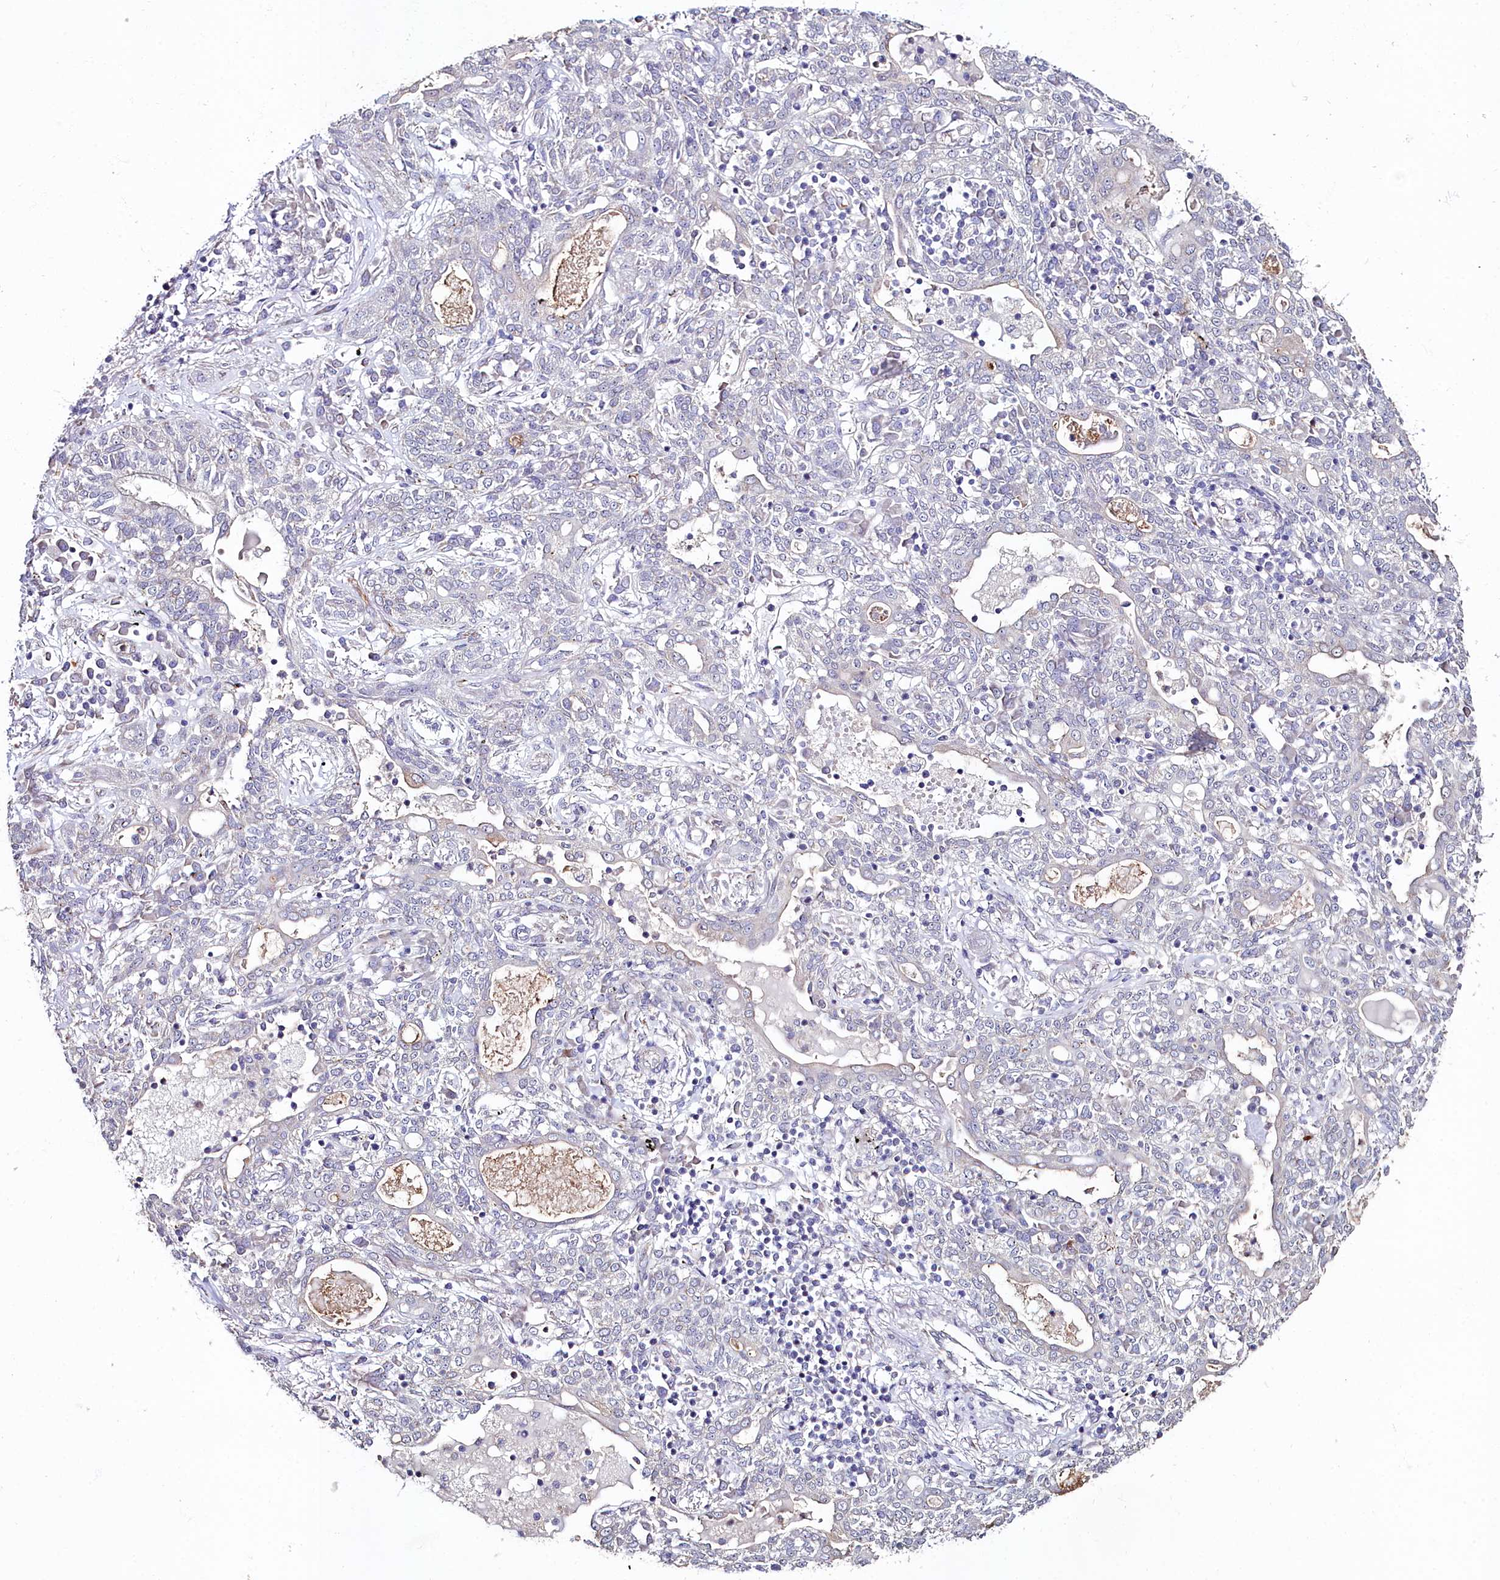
{"staining": {"intensity": "negative", "quantity": "none", "location": "none"}, "tissue": "lung cancer", "cell_type": "Tumor cells", "image_type": "cancer", "snomed": [{"axis": "morphology", "description": "Squamous cell carcinoma, NOS"}, {"axis": "topography", "description": "Lung"}], "caption": "Immunohistochemical staining of lung cancer (squamous cell carcinoma) reveals no significant expression in tumor cells. (Immunohistochemistry, brightfield microscopy, high magnification).", "gene": "C4orf19", "patient": {"sex": "female", "age": 70}}